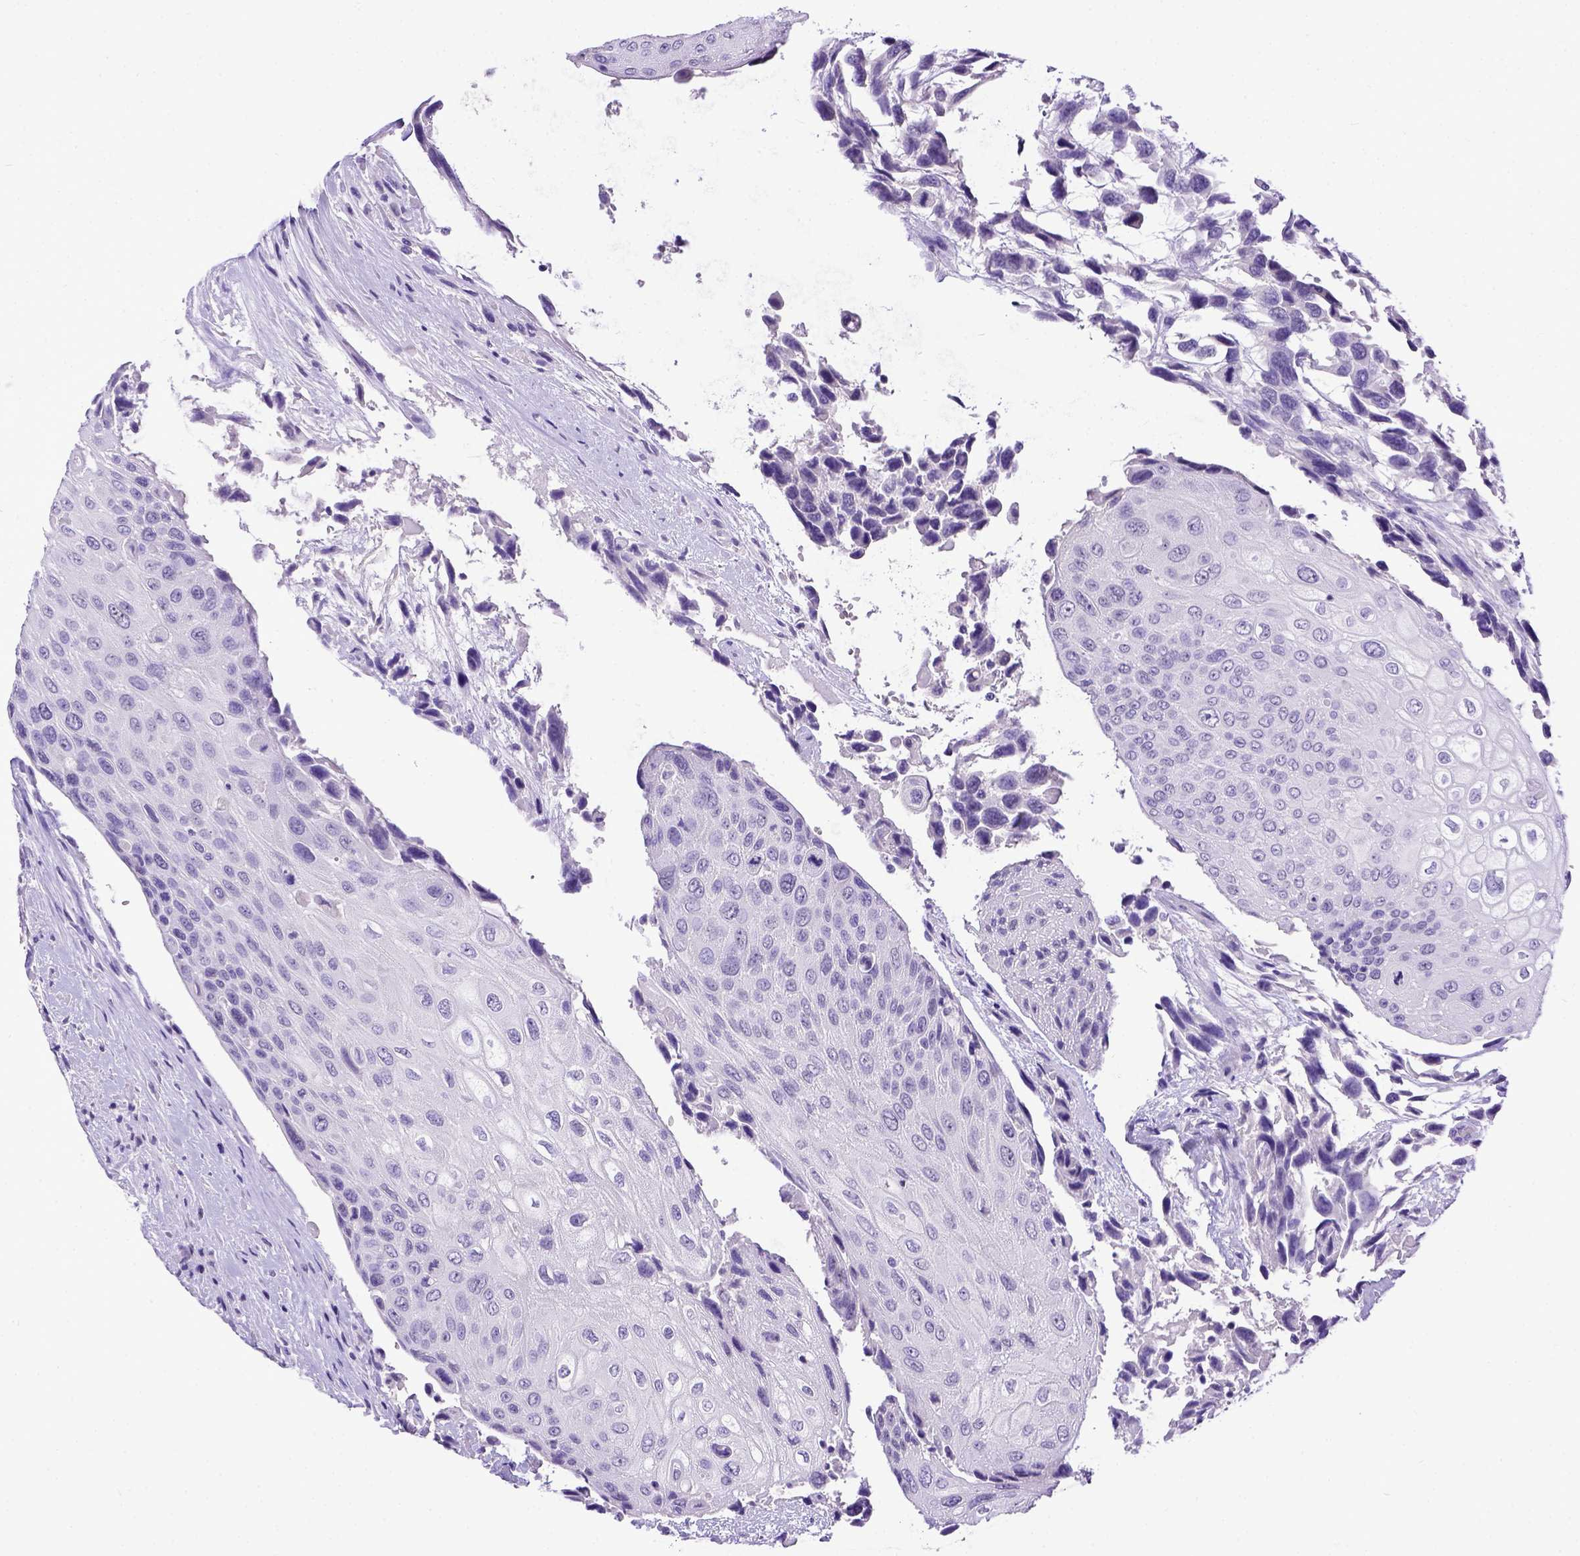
{"staining": {"intensity": "negative", "quantity": "none", "location": "none"}, "tissue": "urothelial cancer", "cell_type": "Tumor cells", "image_type": "cancer", "snomed": [{"axis": "morphology", "description": "Urothelial carcinoma, High grade"}, {"axis": "topography", "description": "Urinary bladder"}], "caption": "DAB immunohistochemical staining of human urothelial carcinoma (high-grade) shows no significant staining in tumor cells. Brightfield microscopy of immunohistochemistry (IHC) stained with DAB (3,3'-diaminobenzidine) (brown) and hematoxylin (blue), captured at high magnification.", "gene": "ESR1", "patient": {"sex": "female", "age": 70}}